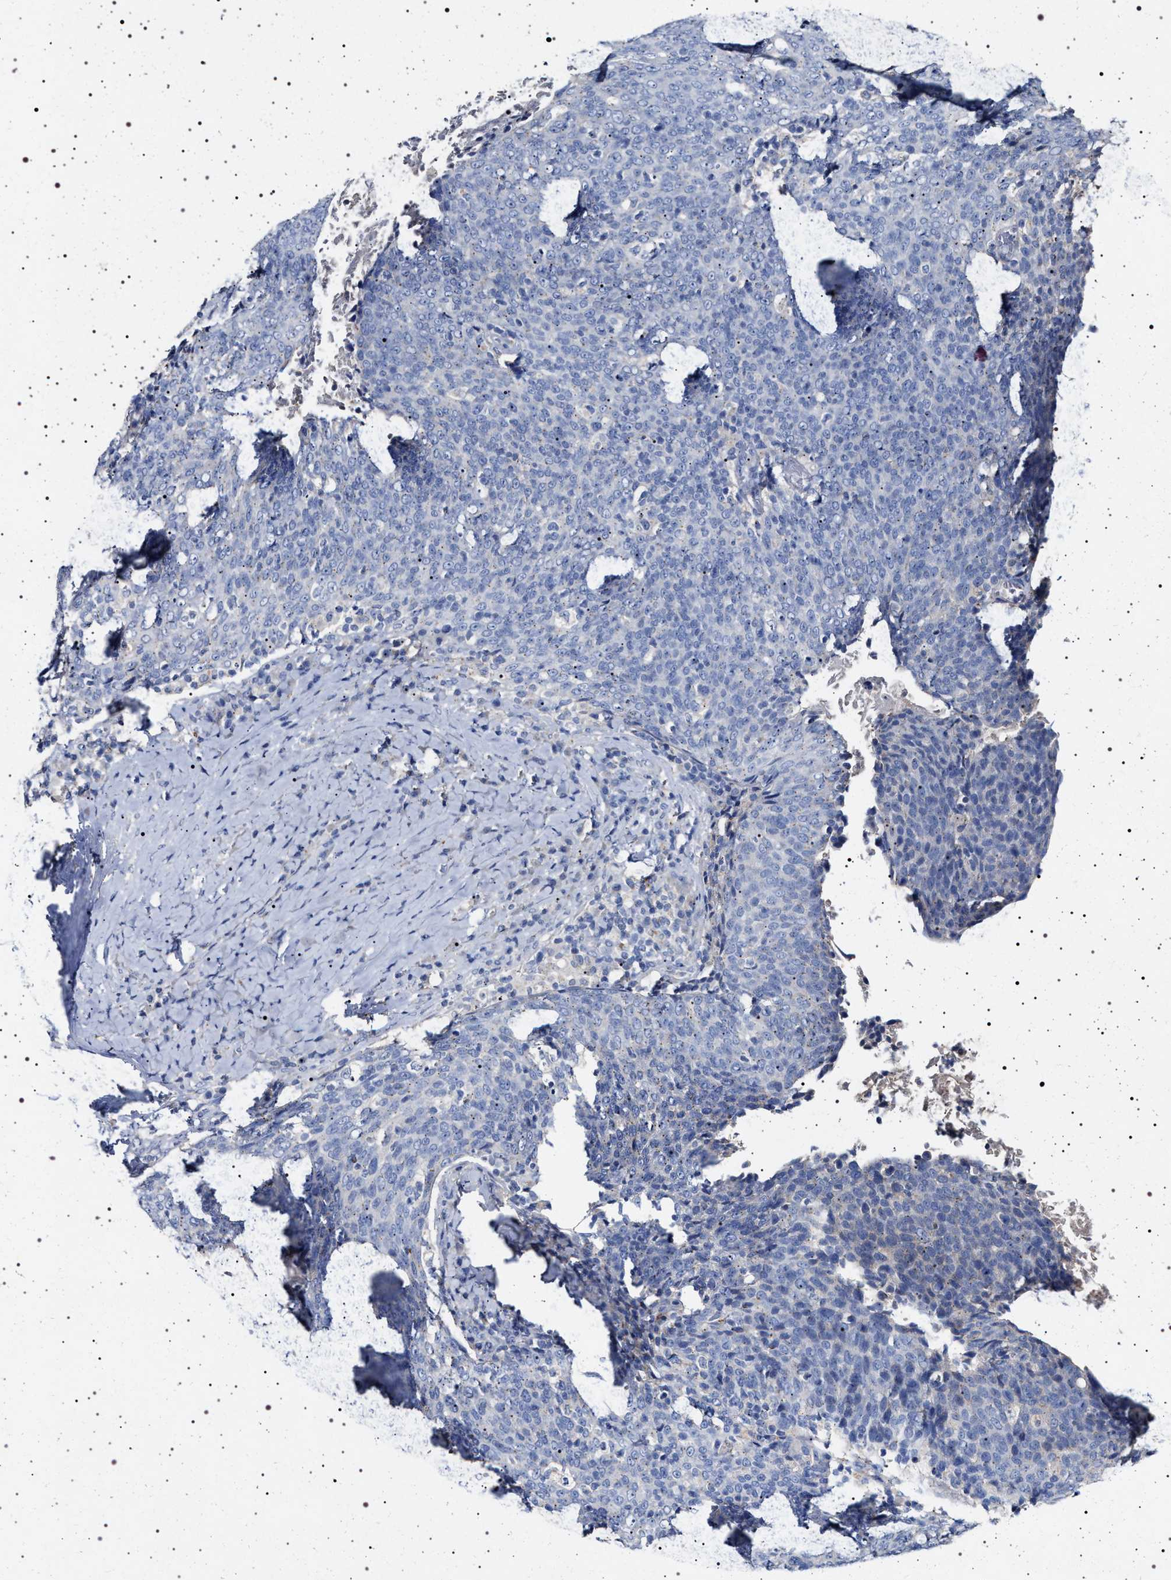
{"staining": {"intensity": "negative", "quantity": "none", "location": "none"}, "tissue": "head and neck cancer", "cell_type": "Tumor cells", "image_type": "cancer", "snomed": [{"axis": "morphology", "description": "Squamous cell carcinoma, NOS"}, {"axis": "morphology", "description": "Squamous cell carcinoma, metastatic, NOS"}, {"axis": "topography", "description": "Lymph node"}, {"axis": "topography", "description": "Head-Neck"}], "caption": "Tumor cells show no significant staining in head and neck squamous cell carcinoma.", "gene": "NAALADL2", "patient": {"sex": "male", "age": 62}}